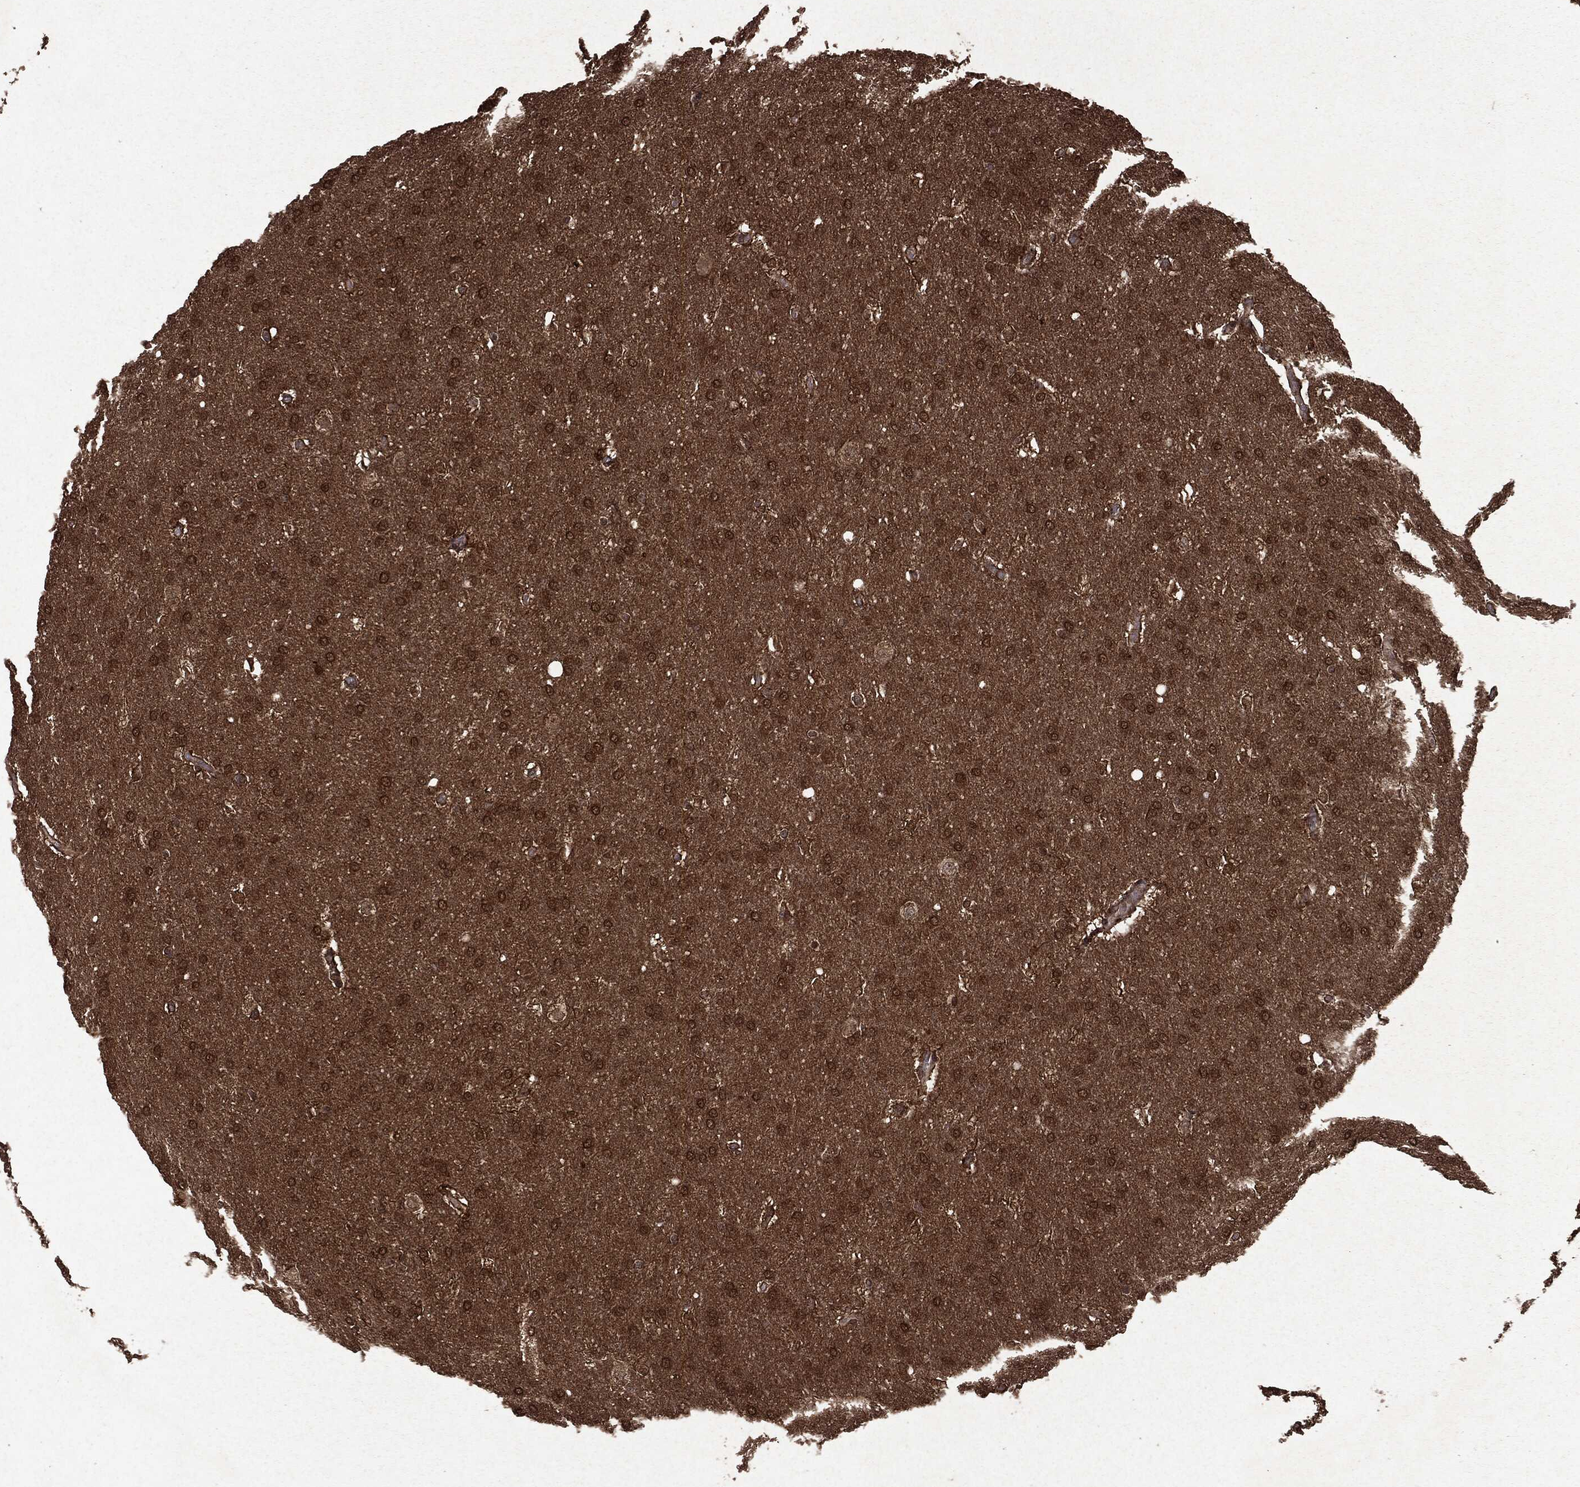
{"staining": {"intensity": "moderate", "quantity": ">75%", "location": "cytoplasmic/membranous,nuclear"}, "tissue": "glioma", "cell_type": "Tumor cells", "image_type": "cancer", "snomed": [{"axis": "morphology", "description": "Glioma, malignant, Low grade"}, {"axis": "topography", "description": "Brain"}], "caption": "Immunohistochemistry (IHC) of human low-grade glioma (malignant) shows medium levels of moderate cytoplasmic/membranous and nuclear expression in approximately >75% of tumor cells.", "gene": "PEBP1", "patient": {"sex": "female", "age": 37}}